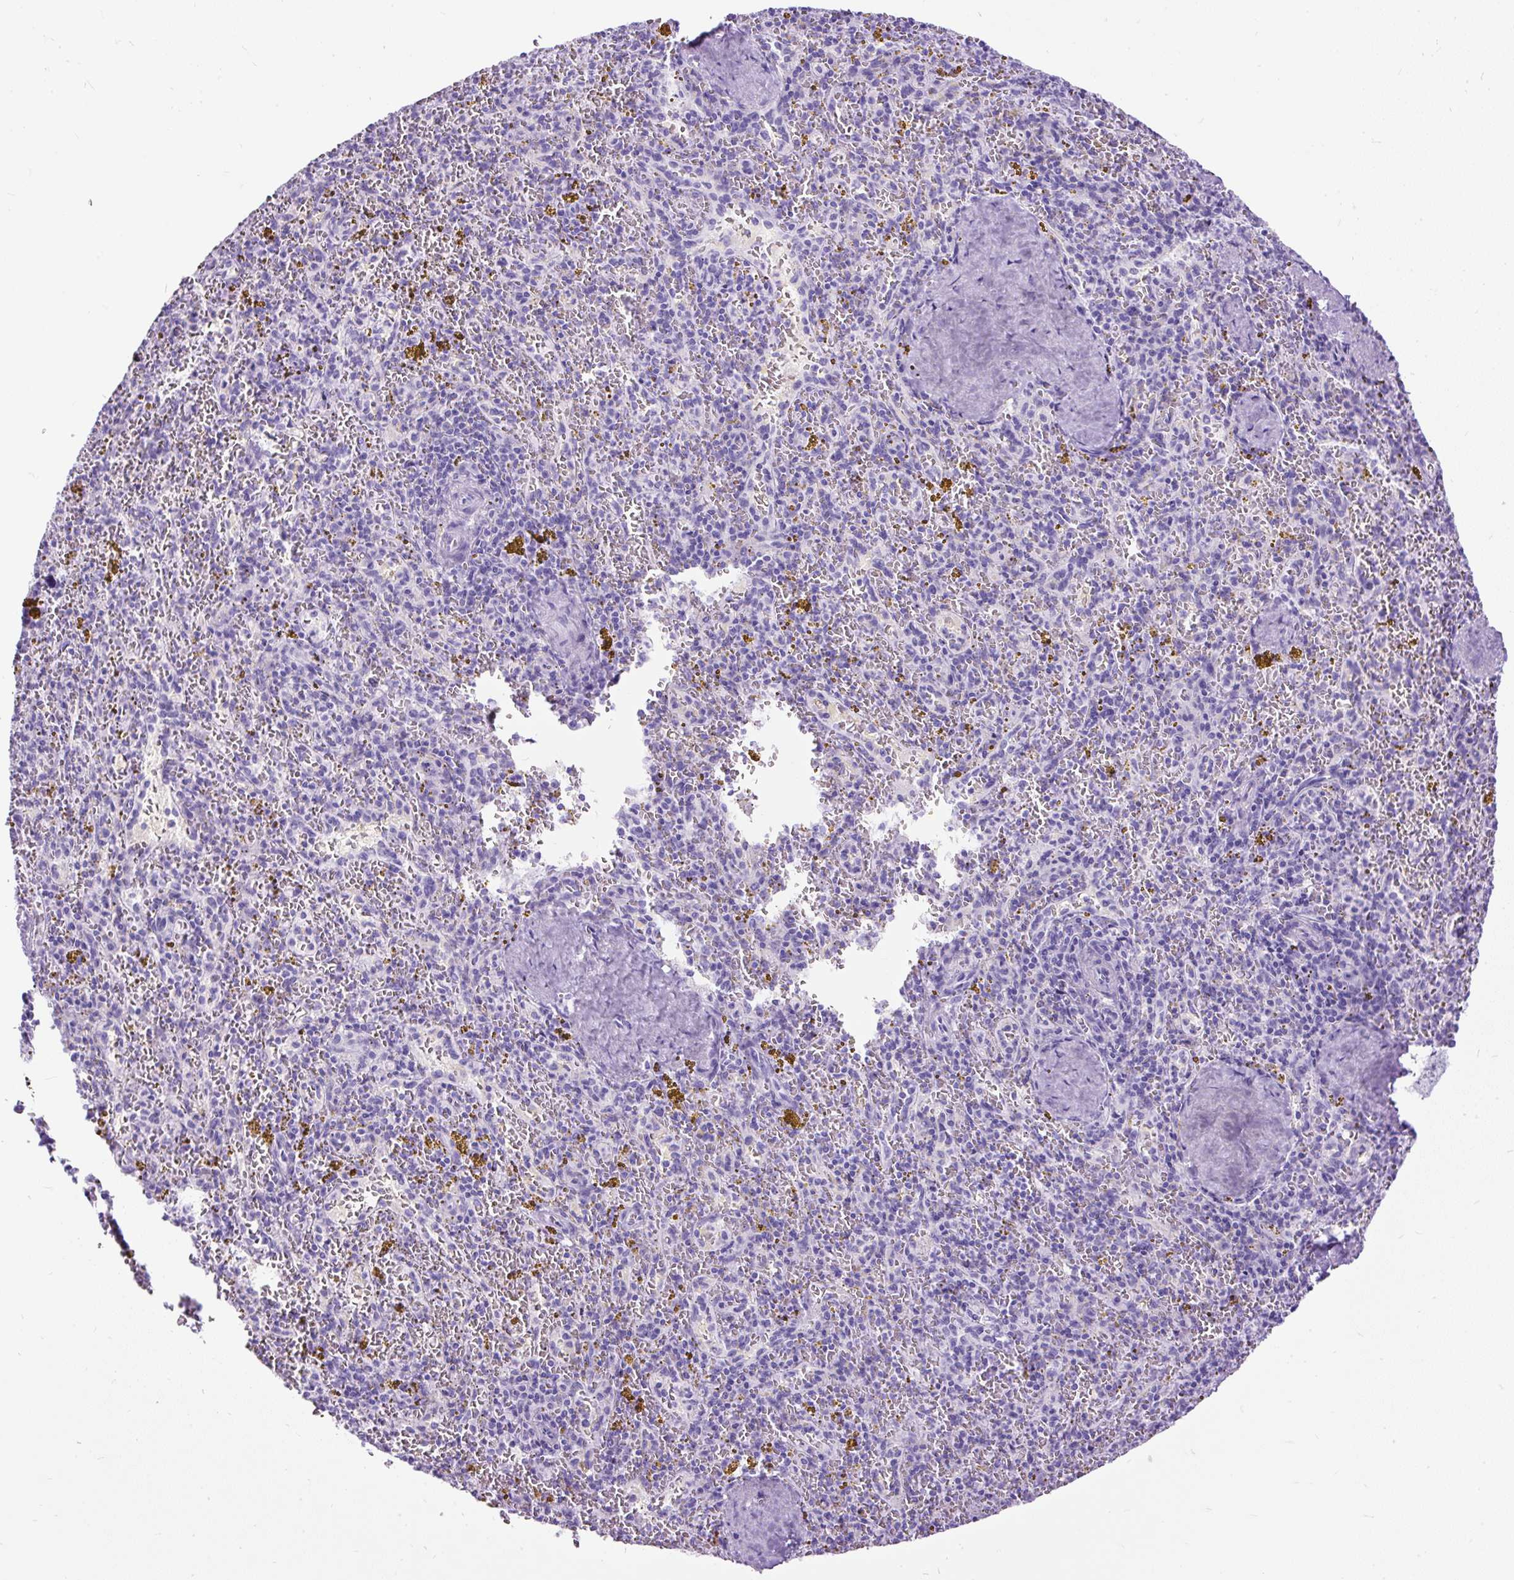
{"staining": {"intensity": "negative", "quantity": "none", "location": "none"}, "tissue": "spleen", "cell_type": "Cells in red pulp", "image_type": "normal", "snomed": [{"axis": "morphology", "description": "Normal tissue, NOS"}, {"axis": "topography", "description": "Spleen"}], "caption": "The photomicrograph shows no staining of cells in red pulp in unremarkable spleen.", "gene": "PDIA2", "patient": {"sex": "male", "age": 57}}